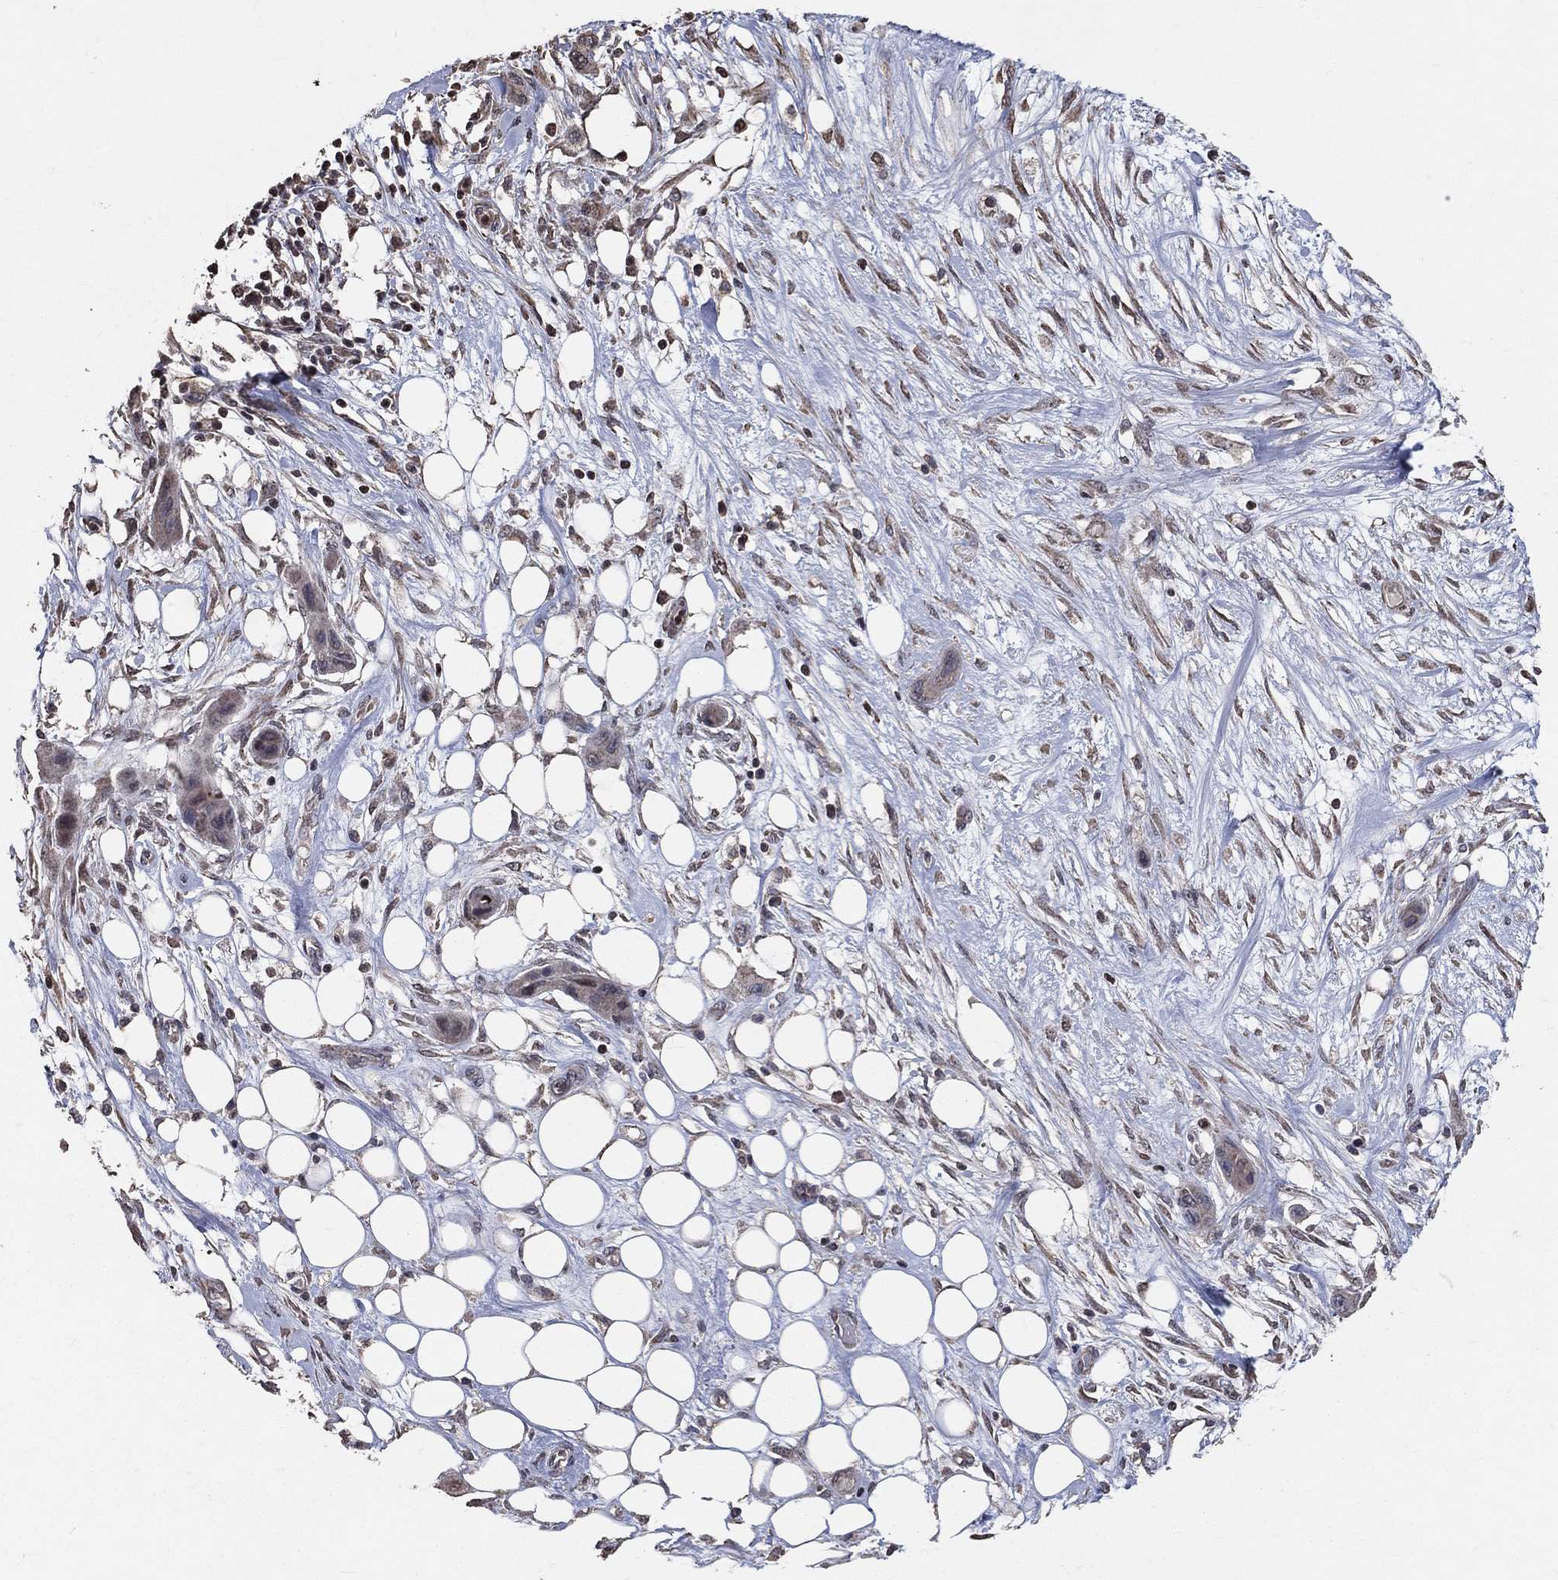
{"staining": {"intensity": "weak", "quantity": "<25%", "location": "cytoplasmic/membranous"}, "tissue": "skin cancer", "cell_type": "Tumor cells", "image_type": "cancer", "snomed": [{"axis": "morphology", "description": "Squamous cell carcinoma, NOS"}, {"axis": "topography", "description": "Skin"}], "caption": "The micrograph demonstrates no significant positivity in tumor cells of skin squamous cell carcinoma.", "gene": "LY6K", "patient": {"sex": "male", "age": 79}}